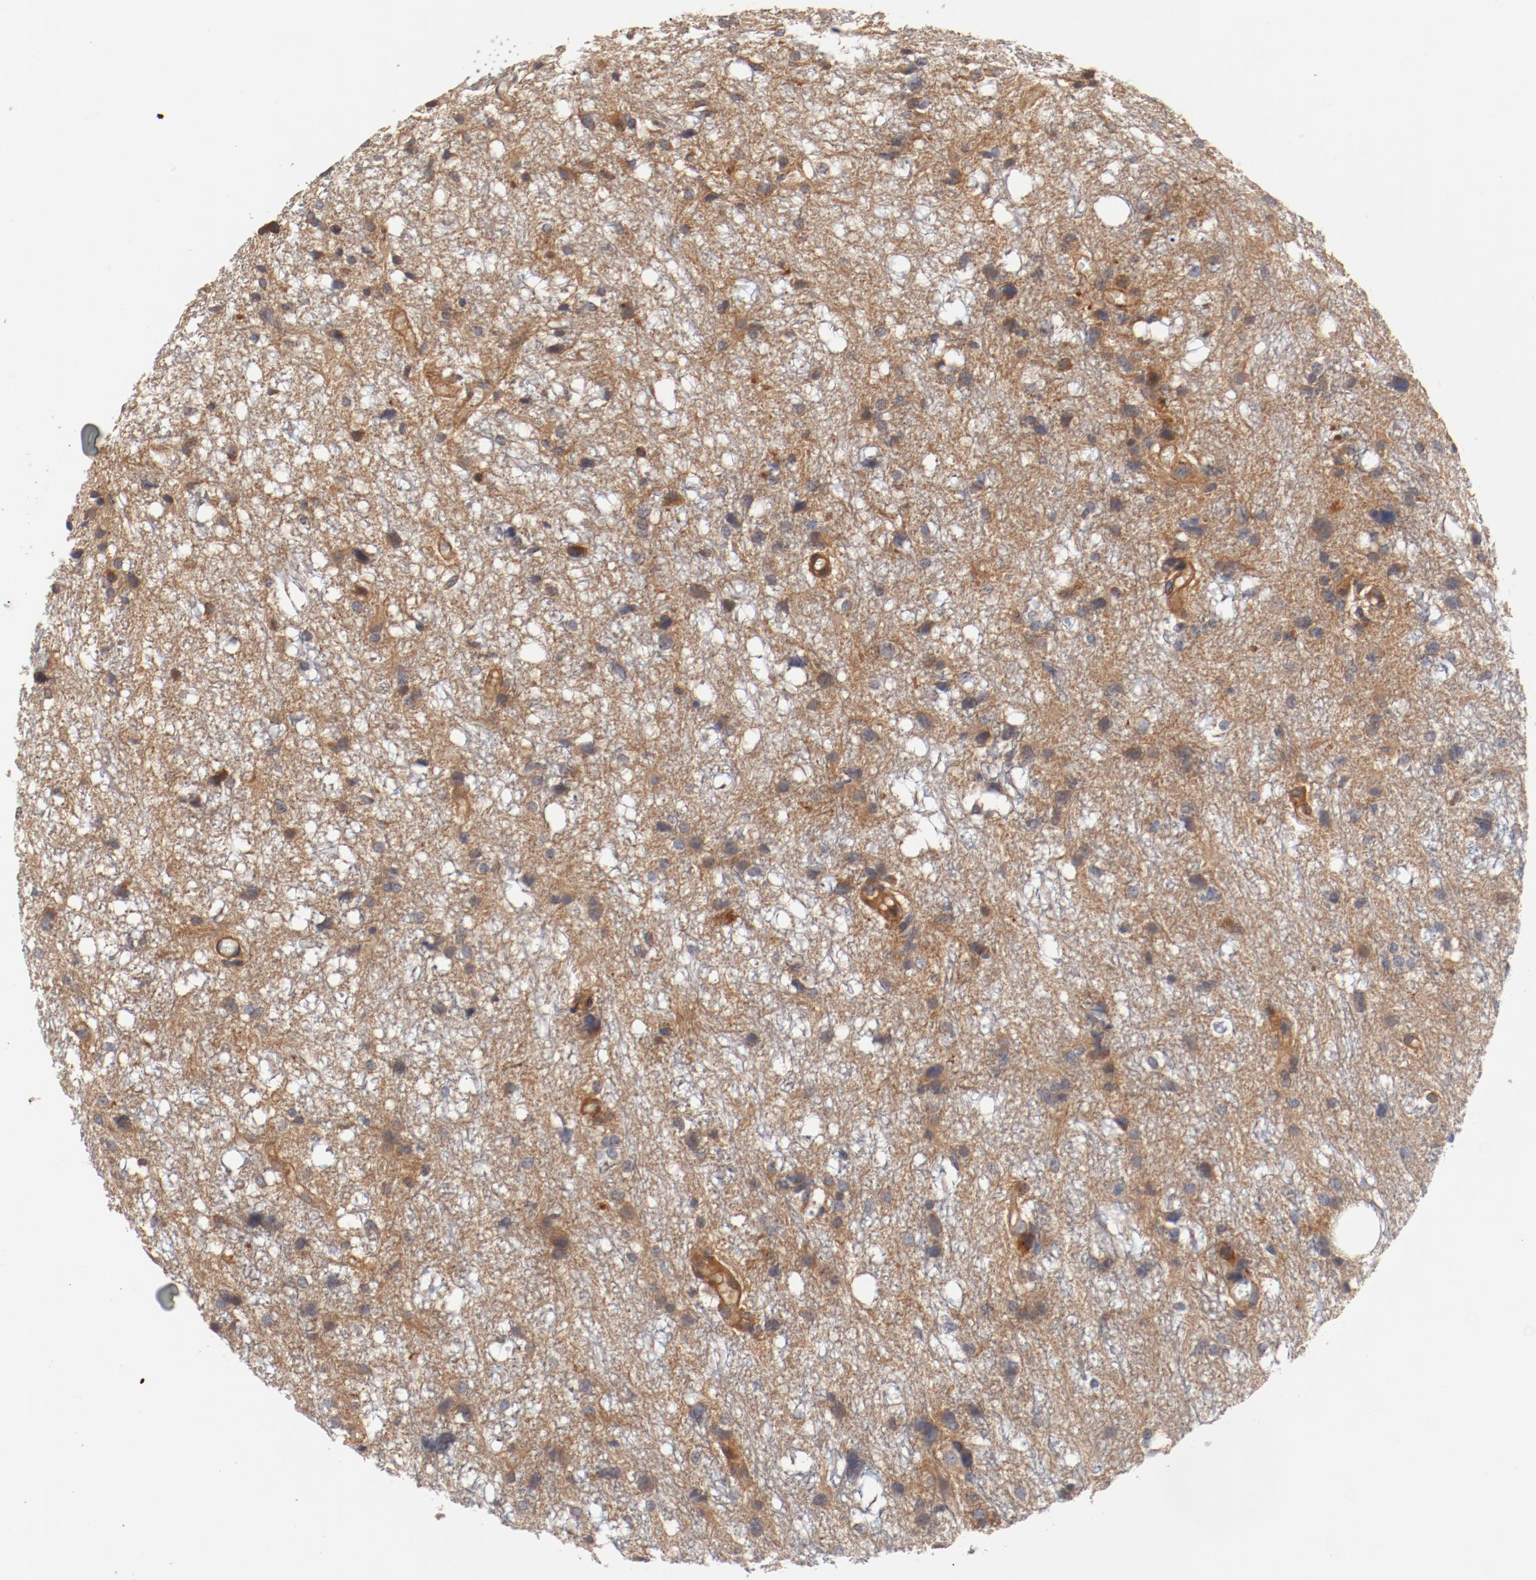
{"staining": {"intensity": "moderate", "quantity": ">75%", "location": "cytoplasmic/membranous"}, "tissue": "glioma", "cell_type": "Tumor cells", "image_type": "cancer", "snomed": [{"axis": "morphology", "description": "Glioma, malignant, High grade"}, {"axis": "topography", "description": "Brain"}], "caption": "Malignant glioma (high-grade) was stained to show a protein in brown. There is medium levels of moderate cytoplasmic/membranous expression in about >75% of tumor cells. The protein is shown in brown color, while the nuclei are stained blue.", "gene": "PITPNM2", "patient": {"sex": "female", "age": 59}}